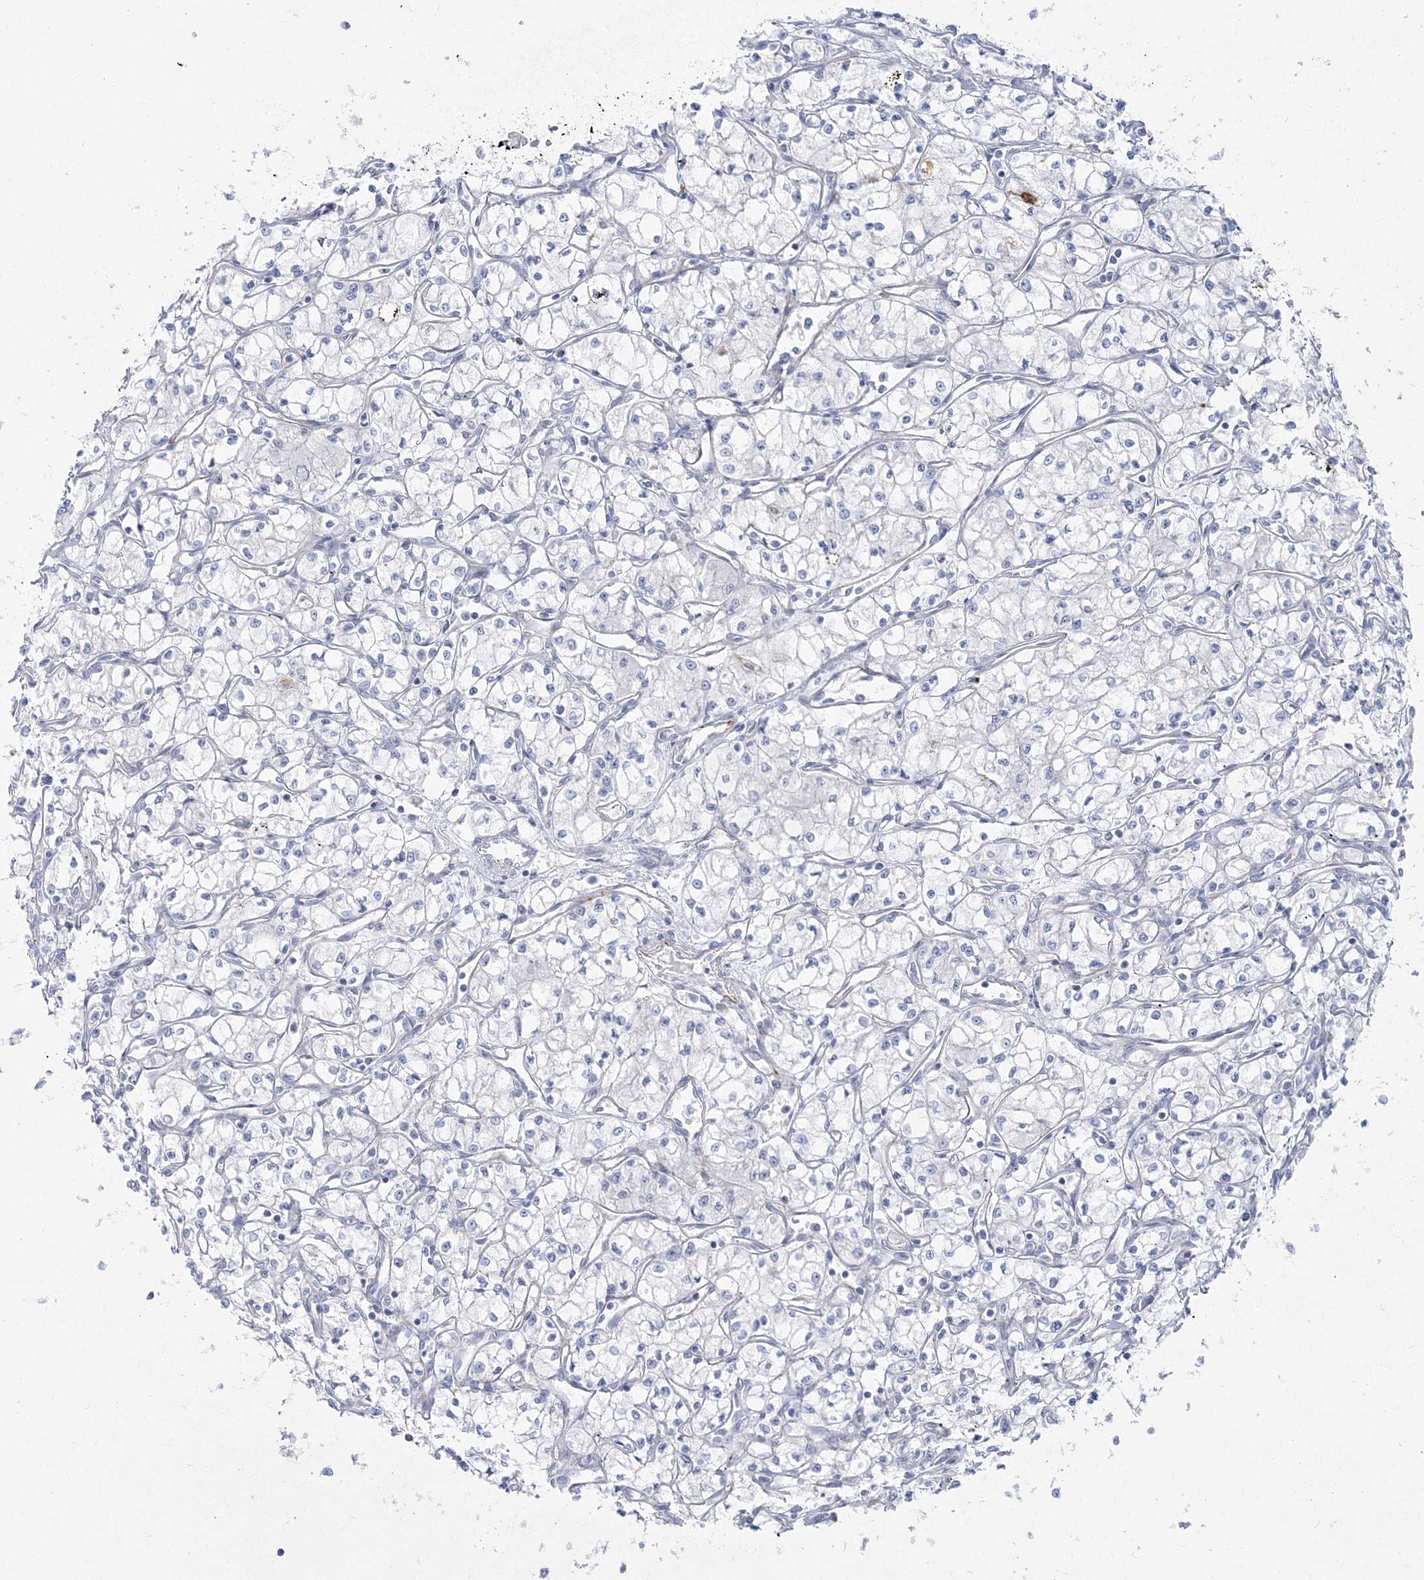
{"staining": {"intensity": "negative", "quantity": "none", "location": "none"}, "tissue": "renal cancer", "cell_type": "Tumor cells", "image_type": "cancer", "snomed": [{"axis": "morphology", "description": "Adenocarcinoma, NOS"}, {"axis": "topography", "description": "Kidney"}], "caption": "Tumor cells show no significant staining in renal cancer (adenocarcinoma). The staining is performed using DAB (3,3'-diaminobenzidine) brown chromogen with nuclei counter-stained in using hematoxylin.", "gene": "GPAT2", "patient": {"sex": "male", "age": 59}}